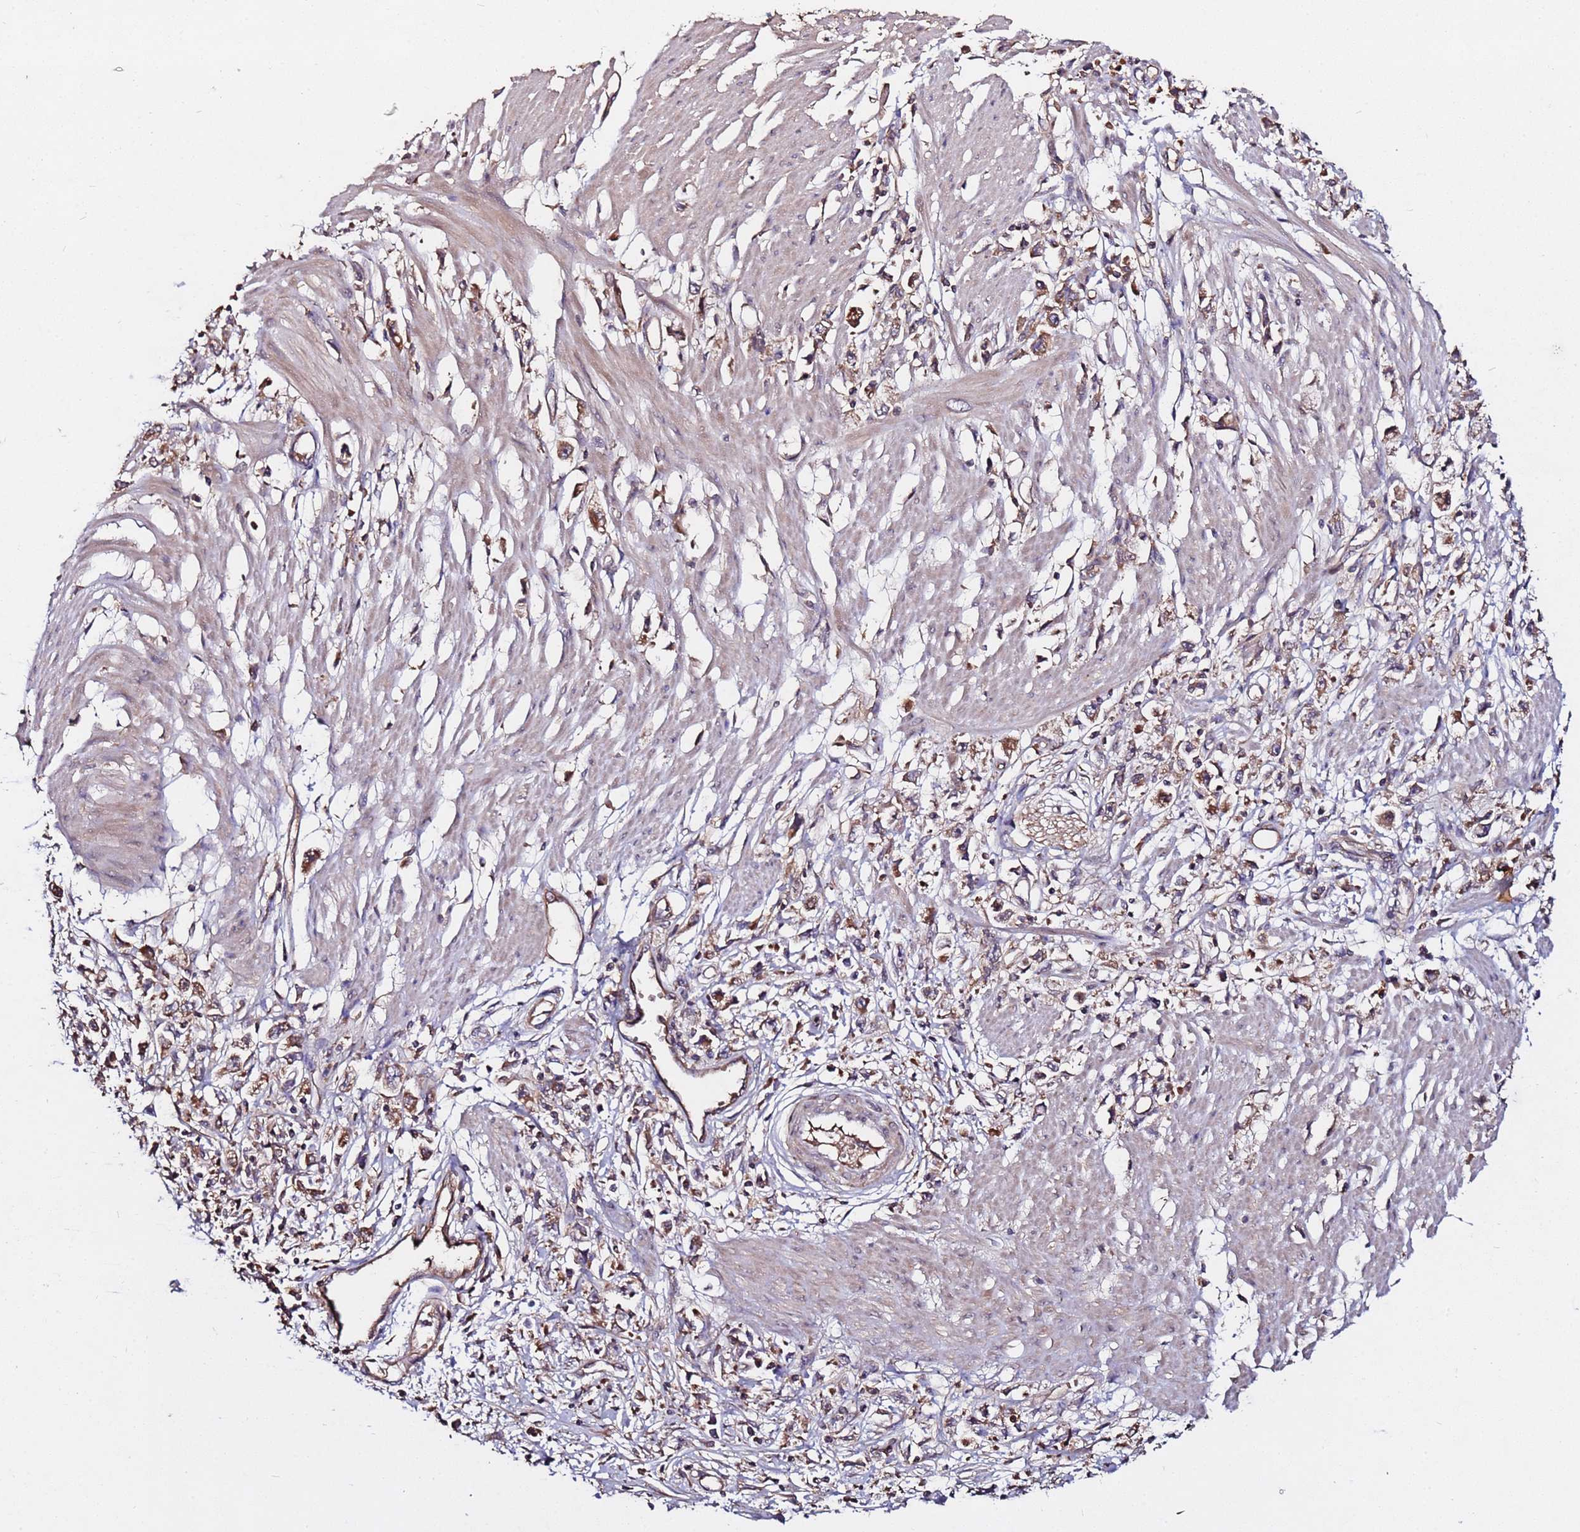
{"staining": {"intensity": "weak", "quantity": ">75%", "location": "cytoplasmic/membranous"}, "tissue": "stomach cancer", "cell_type": "Tumor cells", "image_type": "cancer", "snomed": [{"axis": "morphology", "description": "Adenocarcinoma, NOS"}, {"axis": "topography", "description": "Stomach"}], "caption": "Brown immunohistochemical staining in human stomach cancer (adenocarcinoma) reveals weak cytoplasmic/membranous positivity in about >75% of tumor cells. The staining was performed using DAB, with brown indicating positive protein expression. Nuclei are stained blue with hematoxylin.", "gene": "RPS15A", "patient": {"sex": "female", "age": 59}}